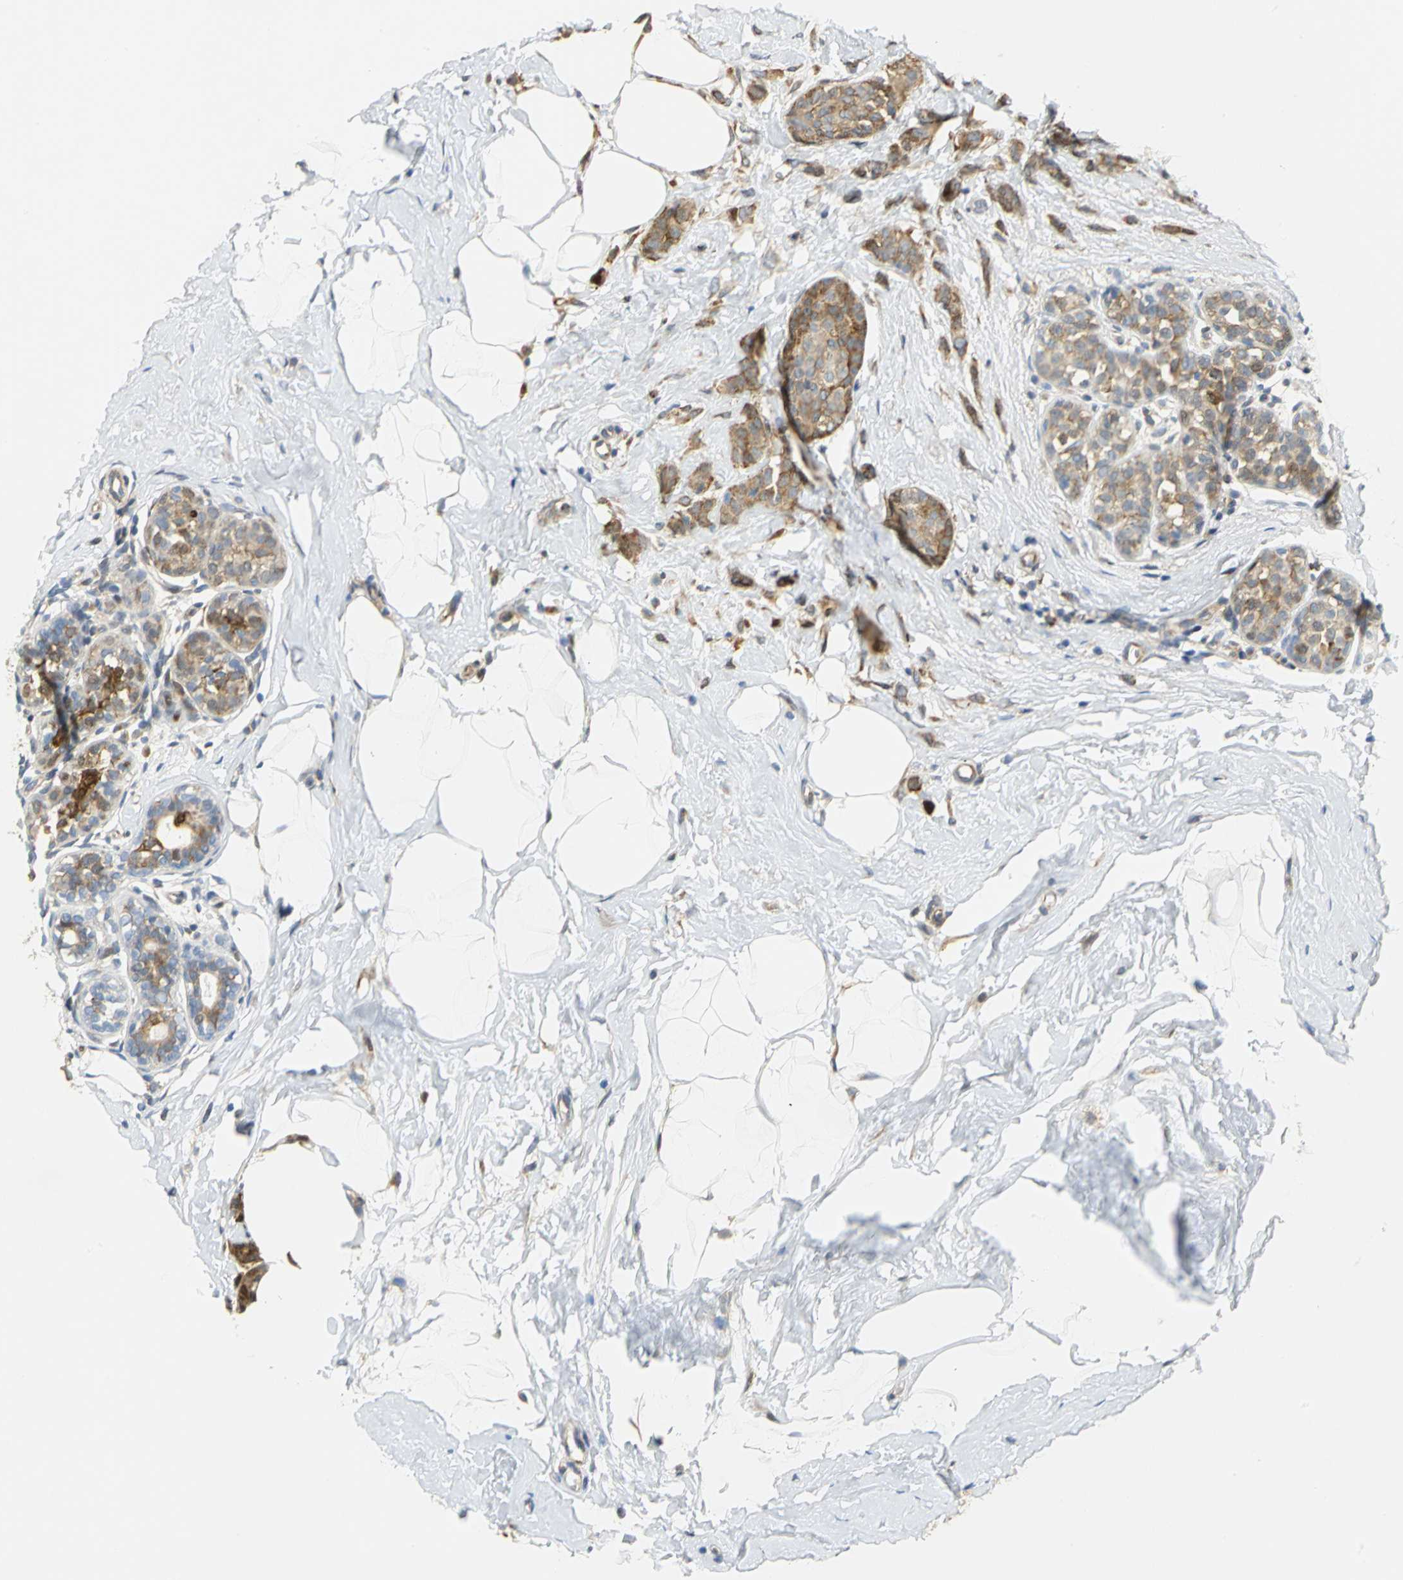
{"staining": {"intensity": "moderate", "quantity": ">75%", "location": "cytoplasmic/membranous"}, "tissue": "breast cancer", "cell_type": "Tumor cells", "image_type": "cancer", "snomed": [{"axis": "morphology", "description": "Lobular carcinoma, in situ"}, {"axis": "morphology", "description": "Lobular carcinoma"}, {"axis": "topography", "description": "Breast"}], "caption": "Immunohistochemical staining of breast cancer displays medium levels of moderate cytoplasmic/membranous positivity in approximately >75% of tumor cells.", "gene": "YBX1", "patient": {"sex": "female", "age": 41}}